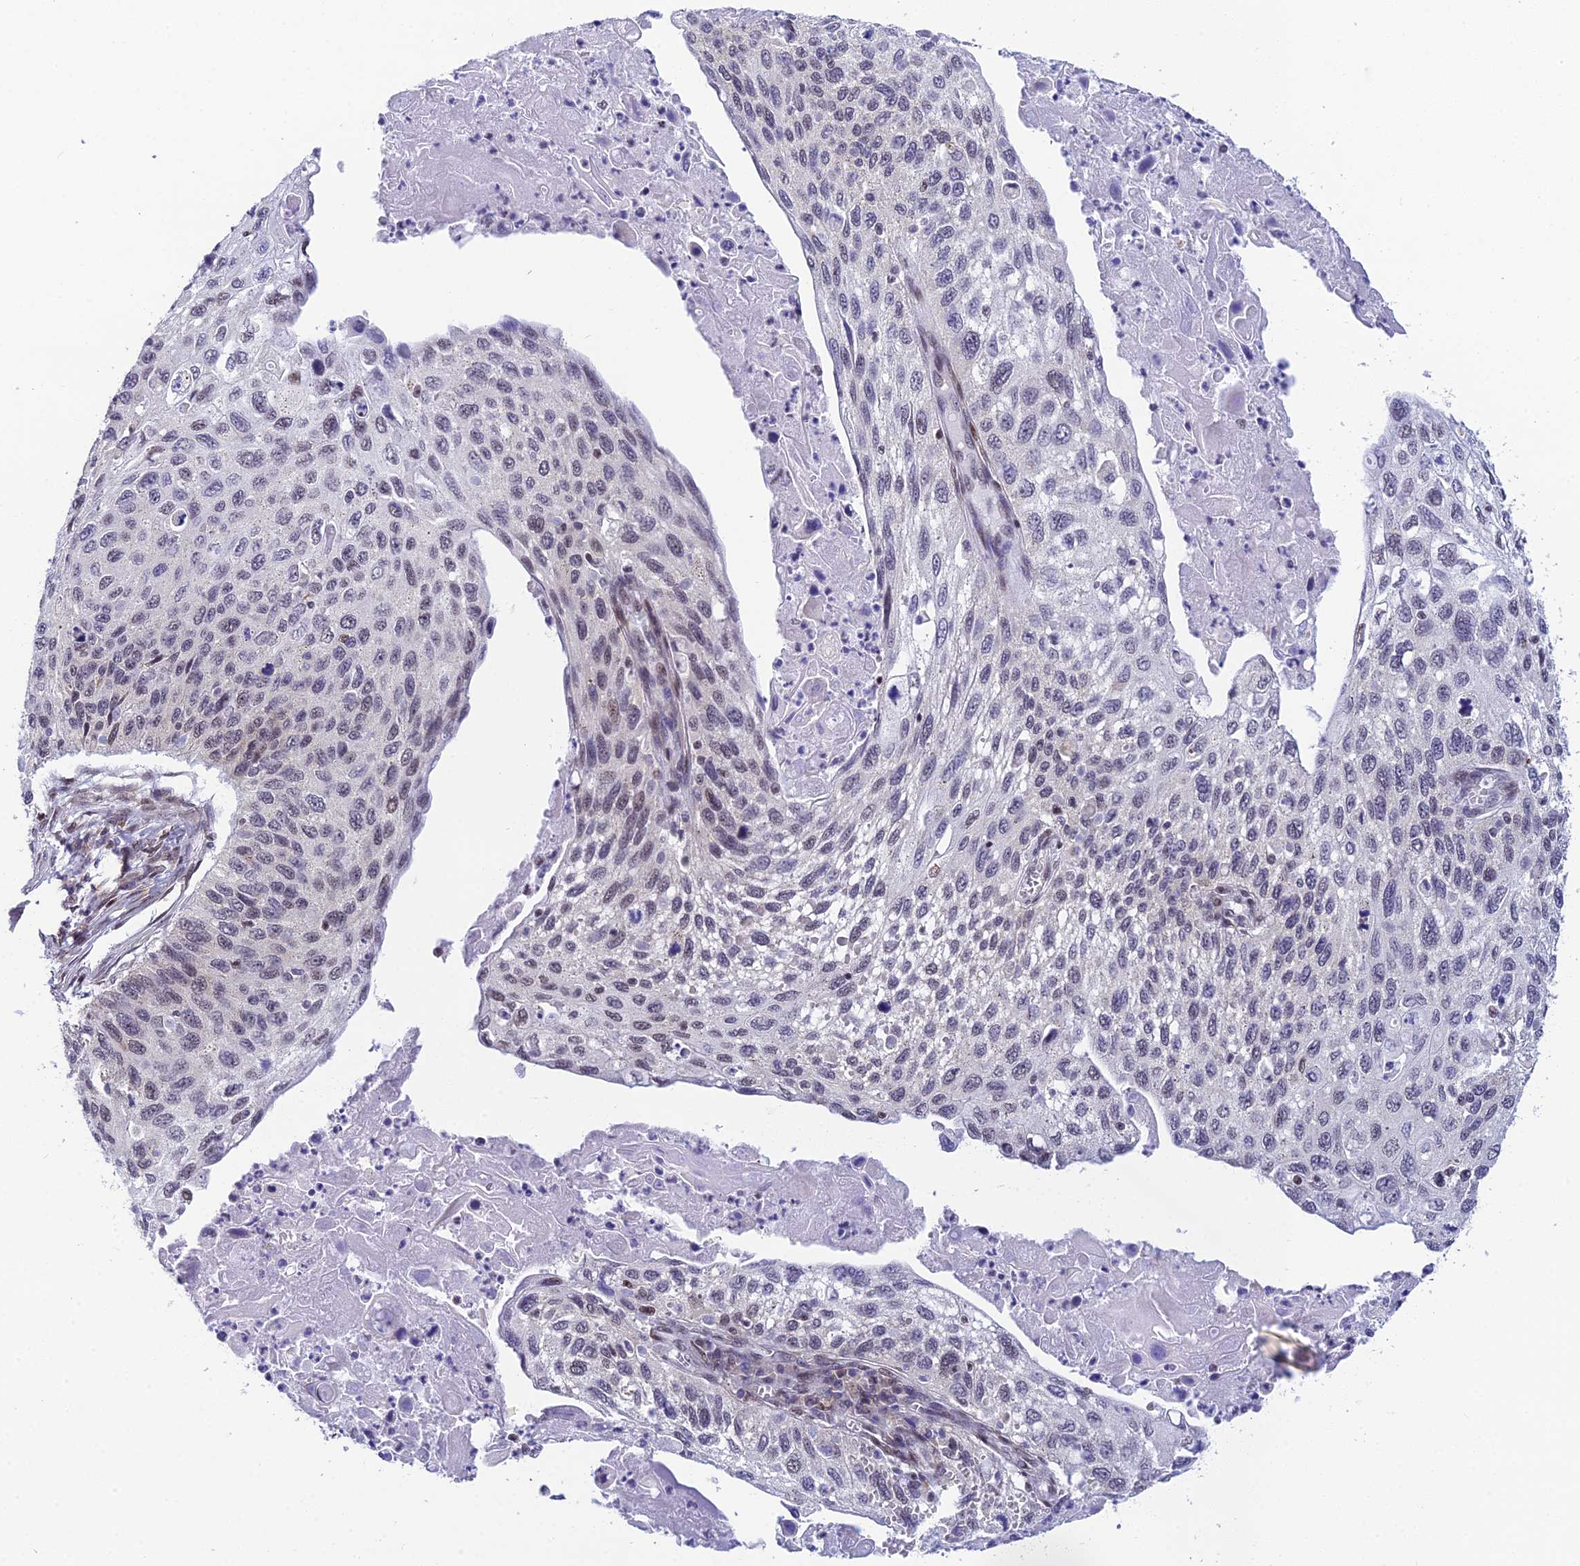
{"staining": {"intensity": "weak", "quantity": "<25%", "location": "nuclear"}, "tissue": "cervical cancer", "cell_type": "Tumor cells", "image_type": "cancer", "snomed": [{"axis": "morphology", "description": "Squamous cell carcinoma, NOS"}, {"axis": "topography", "description": "Cervix"}], "caption": "A histopathology image of cervical cancer (squamous cell carcinoma) stained for a protein reveals no brown staining in tumor cells. (DAB (3,3'-diaminobenzidine) immunohistochemistry, high magnification).", "gene": "USP22", "patient": {"sex": "female", "age": 70}}